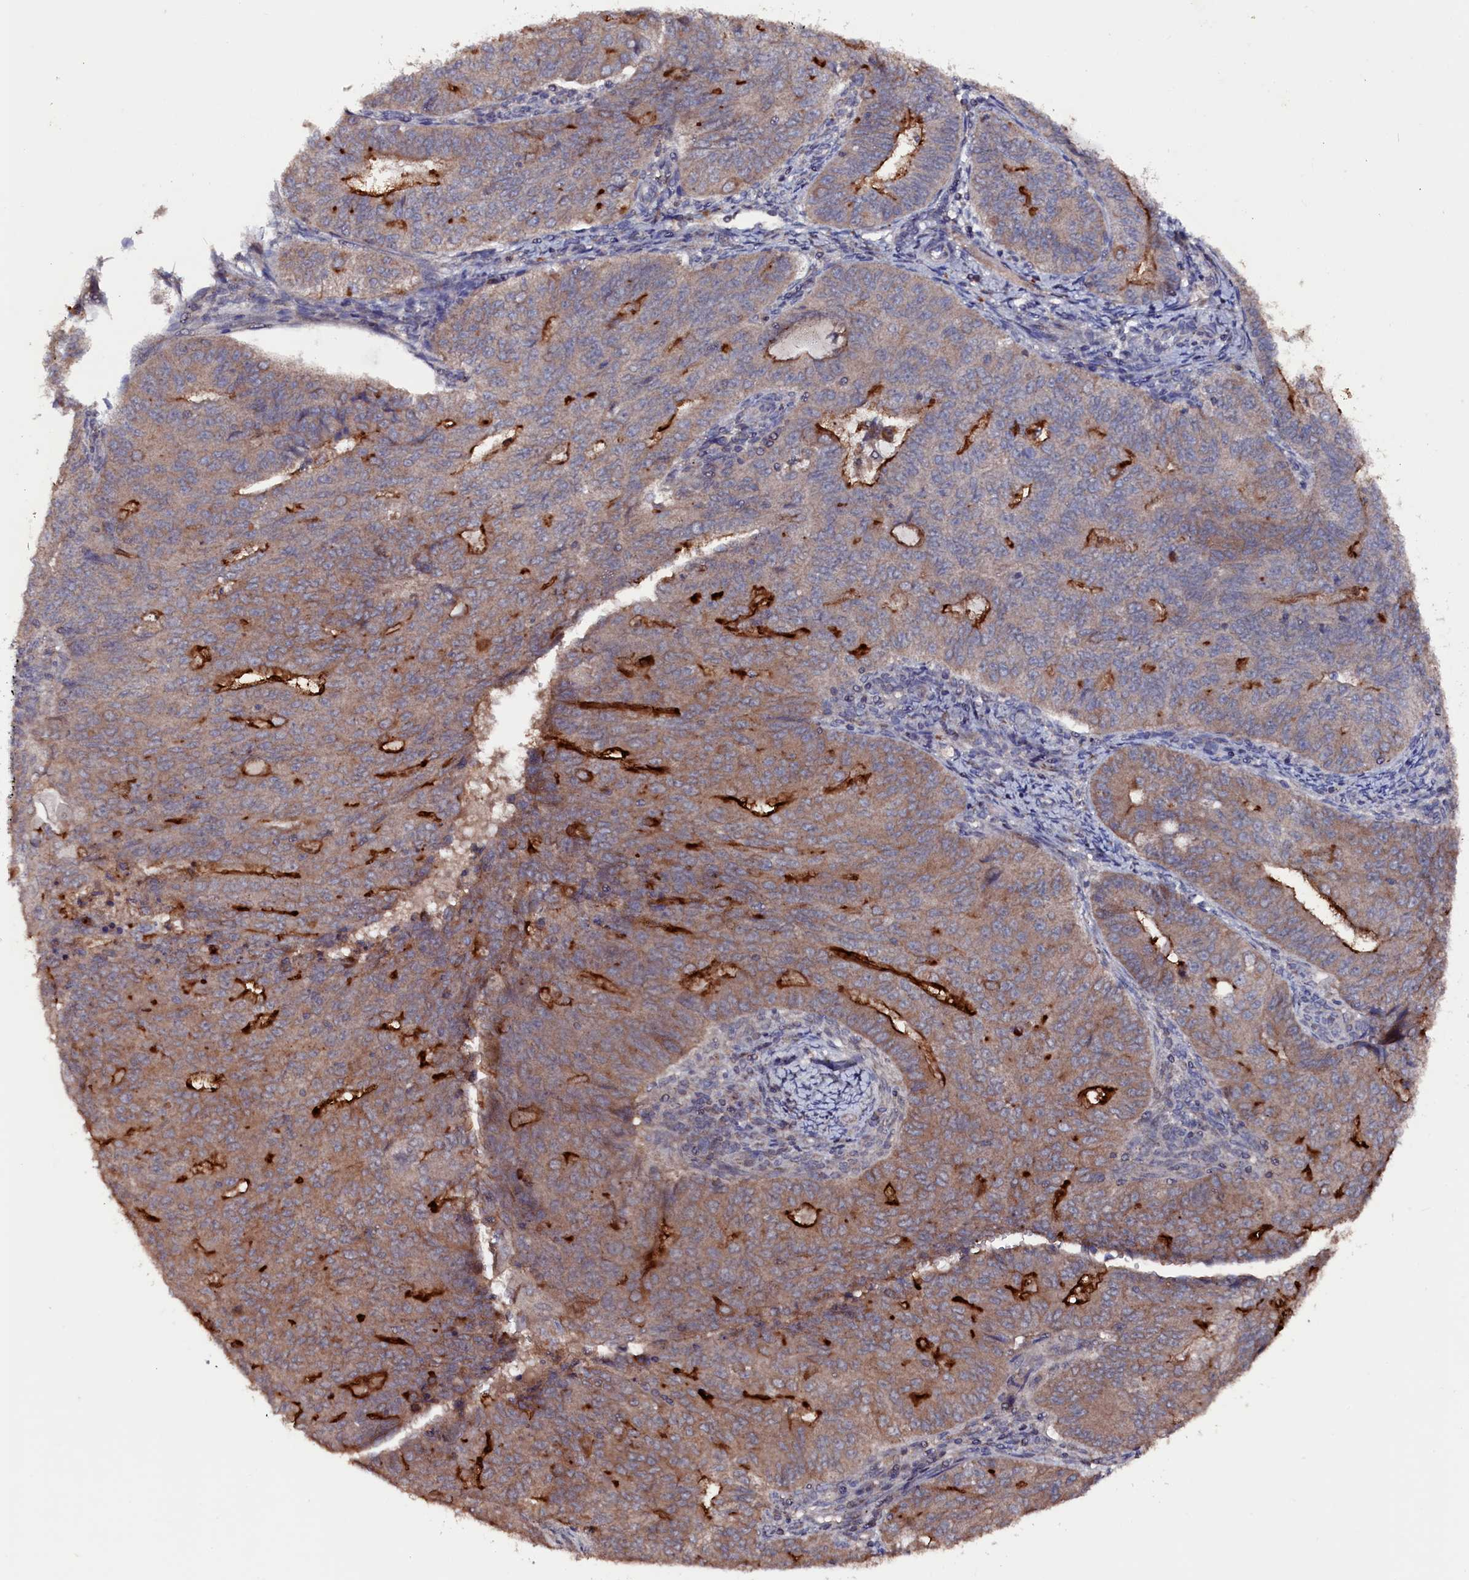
{"staining": {"intensity": "strong", "quantity": "<25%", "location": "cytoplasmic/membranous"}, "tissue": "endometrial cancer", "cell_type": "Tumor cells", "image_type": "cancer", "snomed": [{"axis": "morphology", "description": "Adenocarcinoma, NOS"}, {"axis": "topography", "description": "Endometrium"}], "caption": "Protein staining displays strong cytoplasmic/membranous positivity in approximately <25% of tumor cells in adenocarcinoma (endometrial).", "gene": "TMC5", "patient": {"sex": "female", "age": 32}}